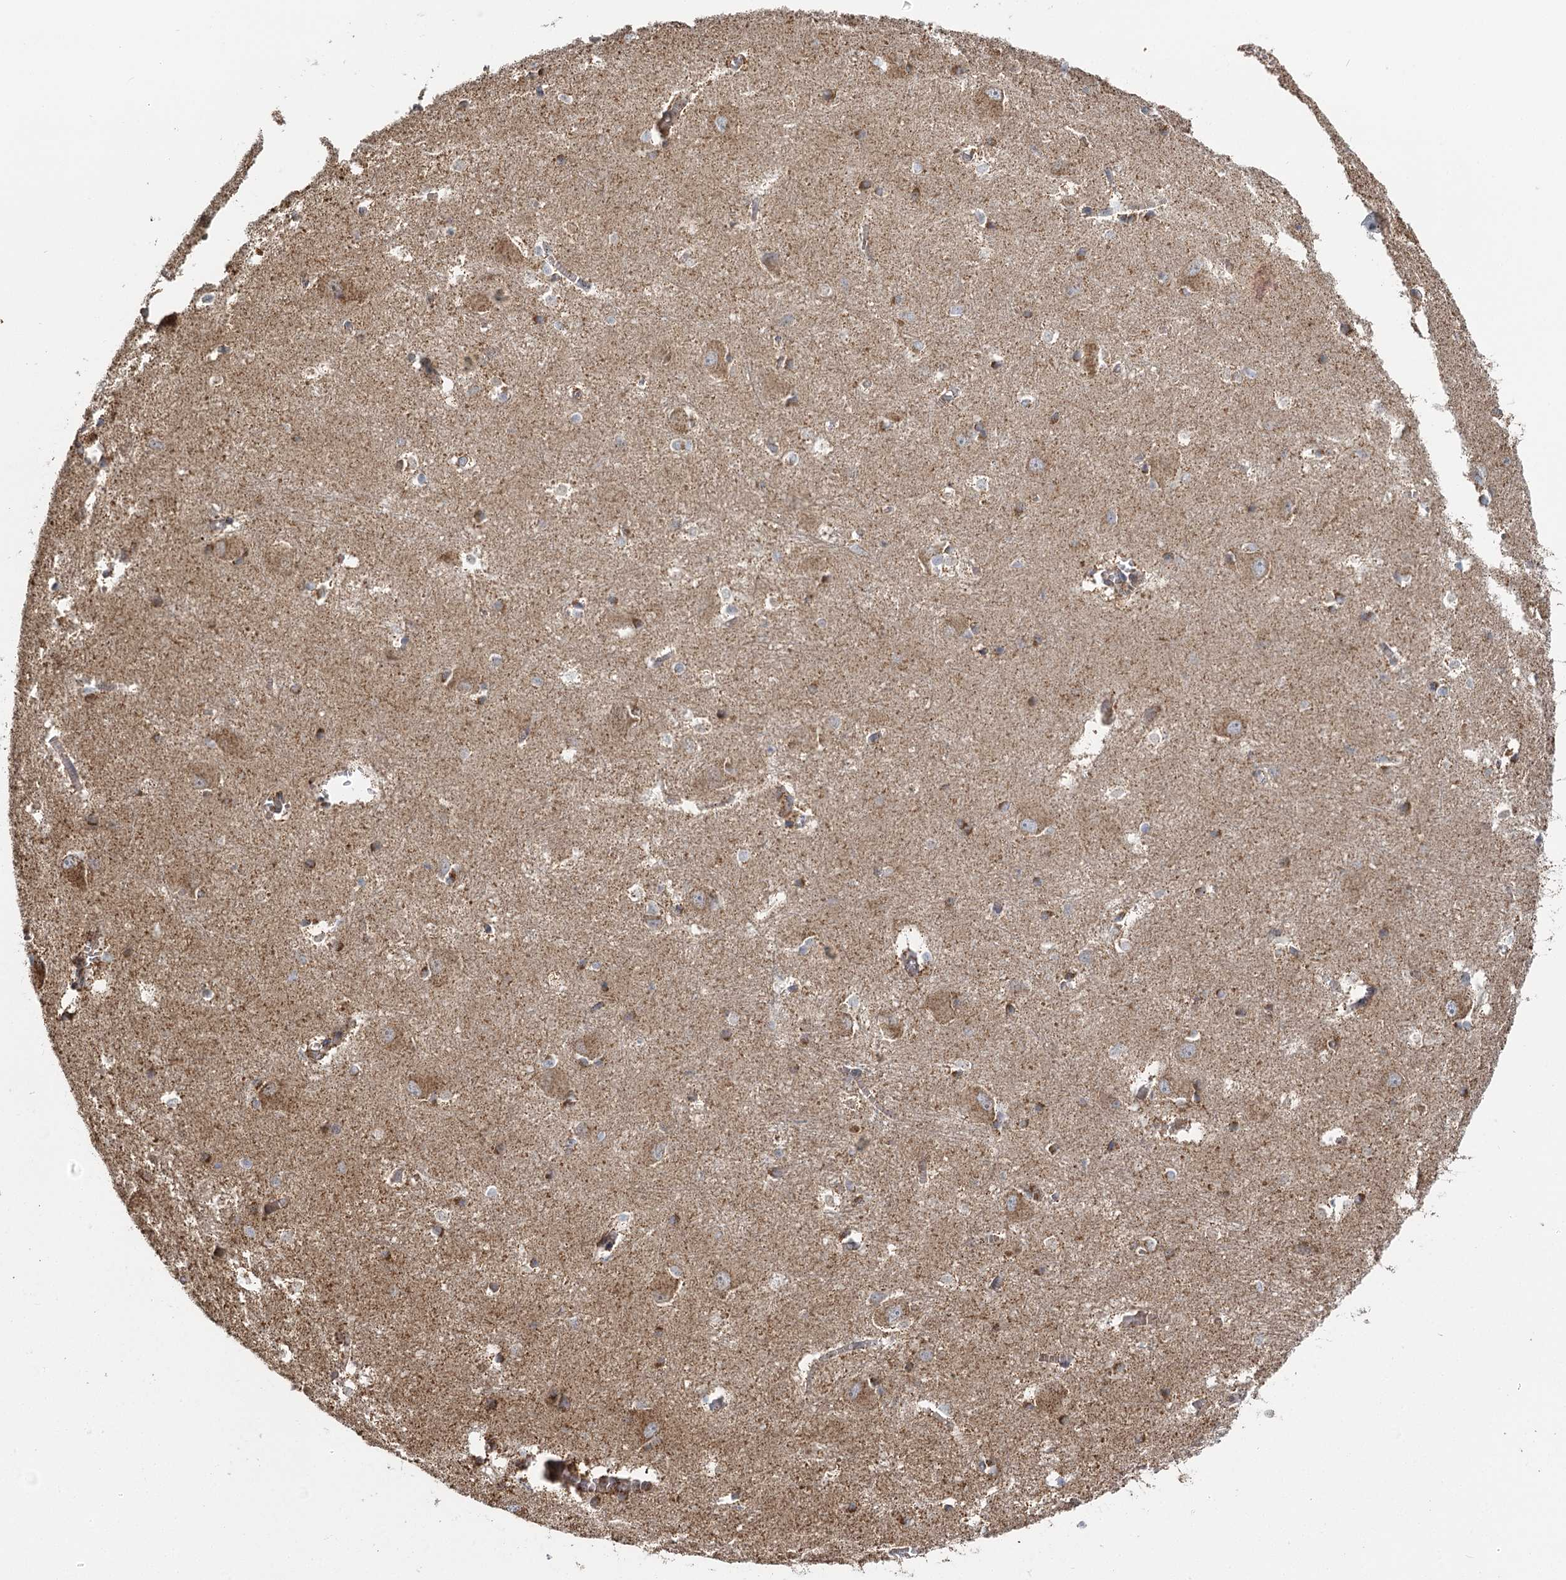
{"staining": {"intensity": "moderate", "quantity": "25%-75%", "location": "cytoplasmic/membranous"}, "tissue": "caudate", "cell_type": "Glial cells", "image_type": "normal", "snomed": [{"axis": "morphology", "description": "Normal tissue, NOS"}, {"axis": "topography", "description": "Lateral ventricle wall"}], "caption": "Moderate cytoplasmic/membranous expression for a protein is present in approximately 25%-75% of glial cells of normal caudate using immunohistochemistry (IHC).", "gene": "IL11RA", "patient": {"sex": "male", "age": 37}}